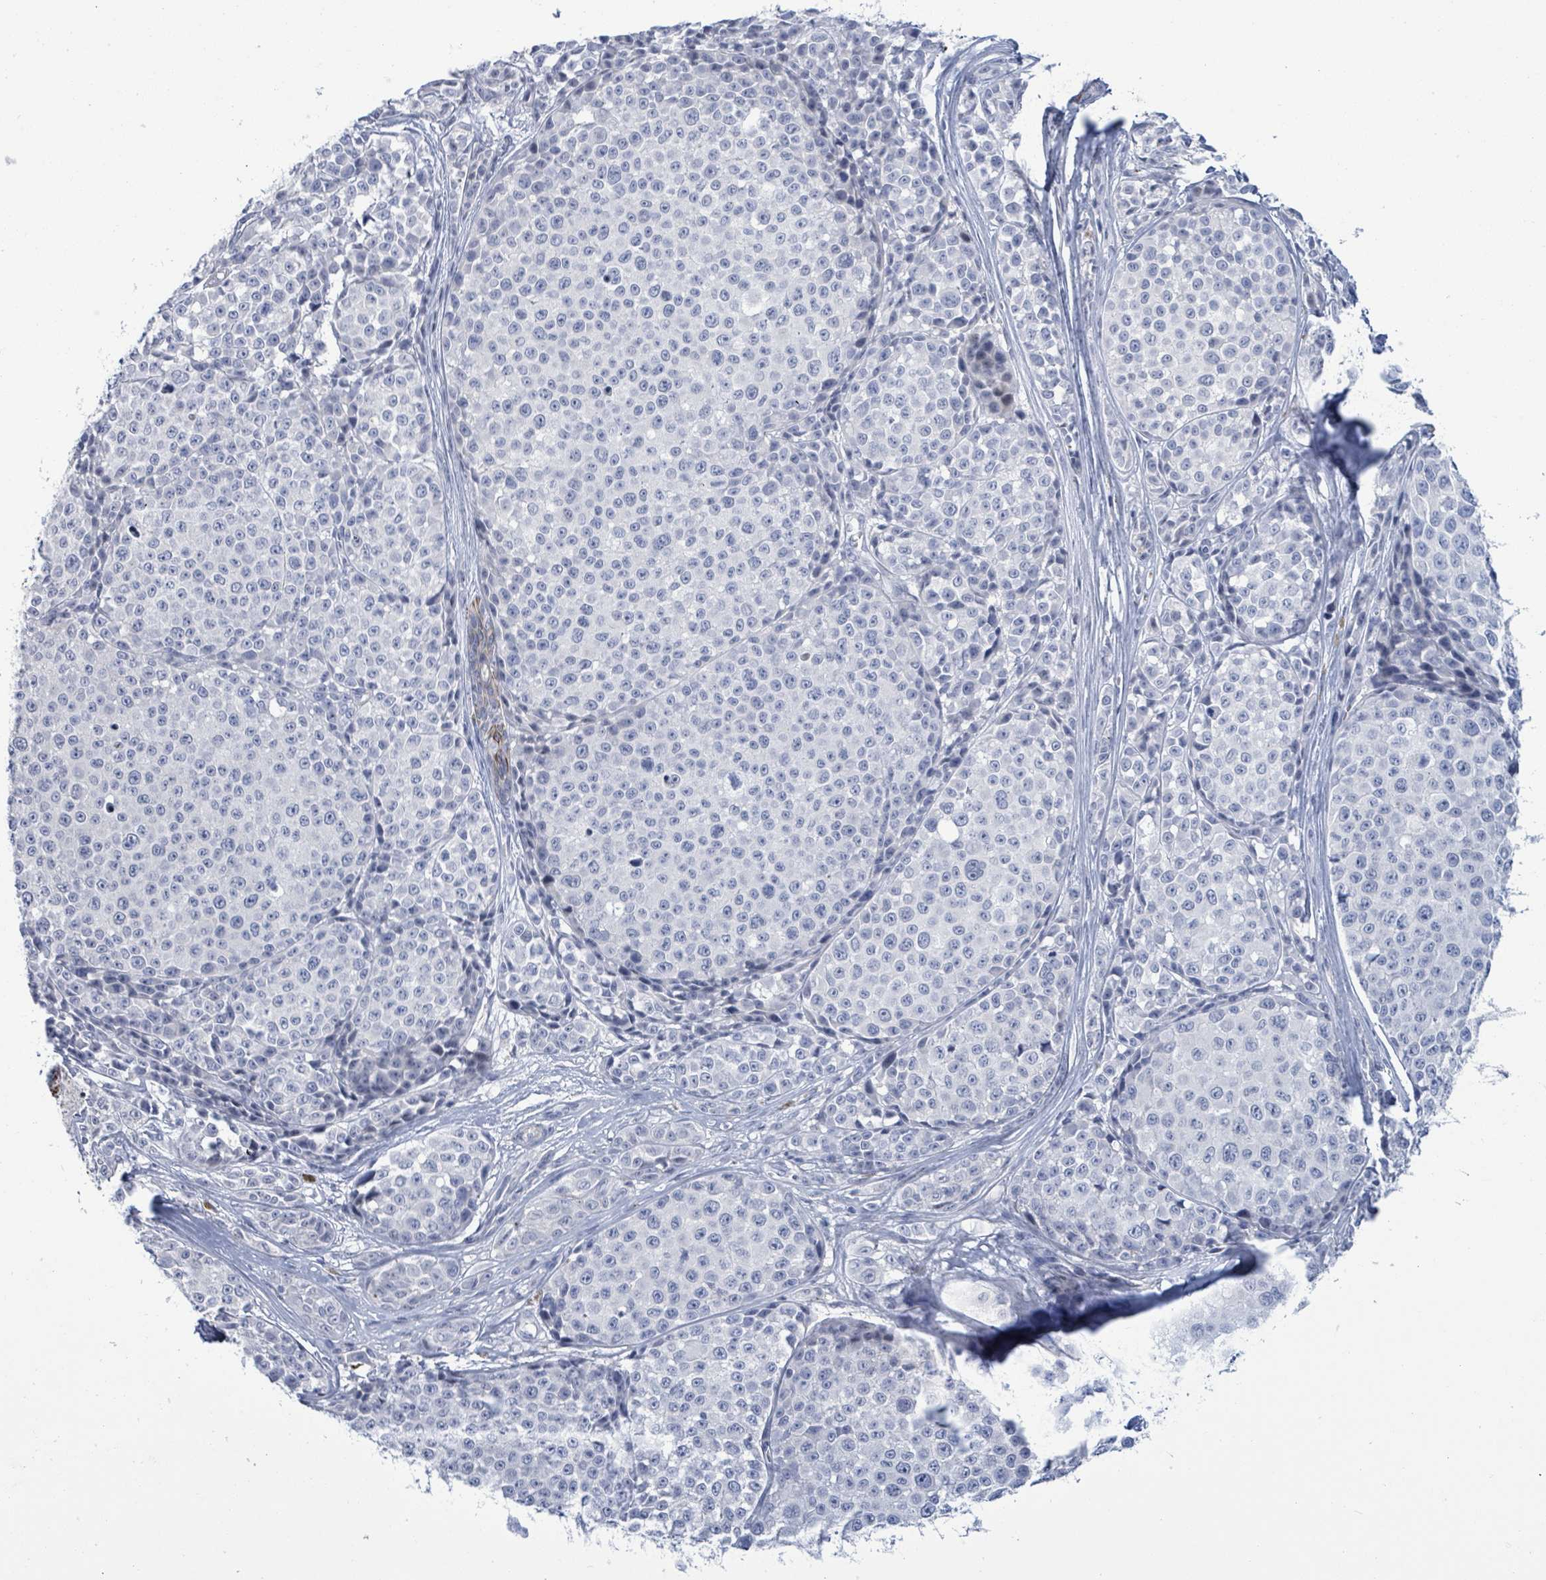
{"staining": {"intensity": "negative", "quantity": "none", "location": "none"}, "tissue": "melanoma", "cell_type": "Tumor cells", "image_type": "cancer", "snomed": [{"axis": "morphology", "description": "Malignant melanoma, NOS"}, {"axis": "topography", "description": "Skin"}], "caption": "IHC photomicrograph of neoplastic tissue: malignant melanoma stained with DAB (3,3'-diaminobenzidine) shows no significant protein expression in tumor cells. (IHC, brightfield microscopy, high magnification).", "gene": "NTN3", "patient": {"sex": "female", "age": 35}}